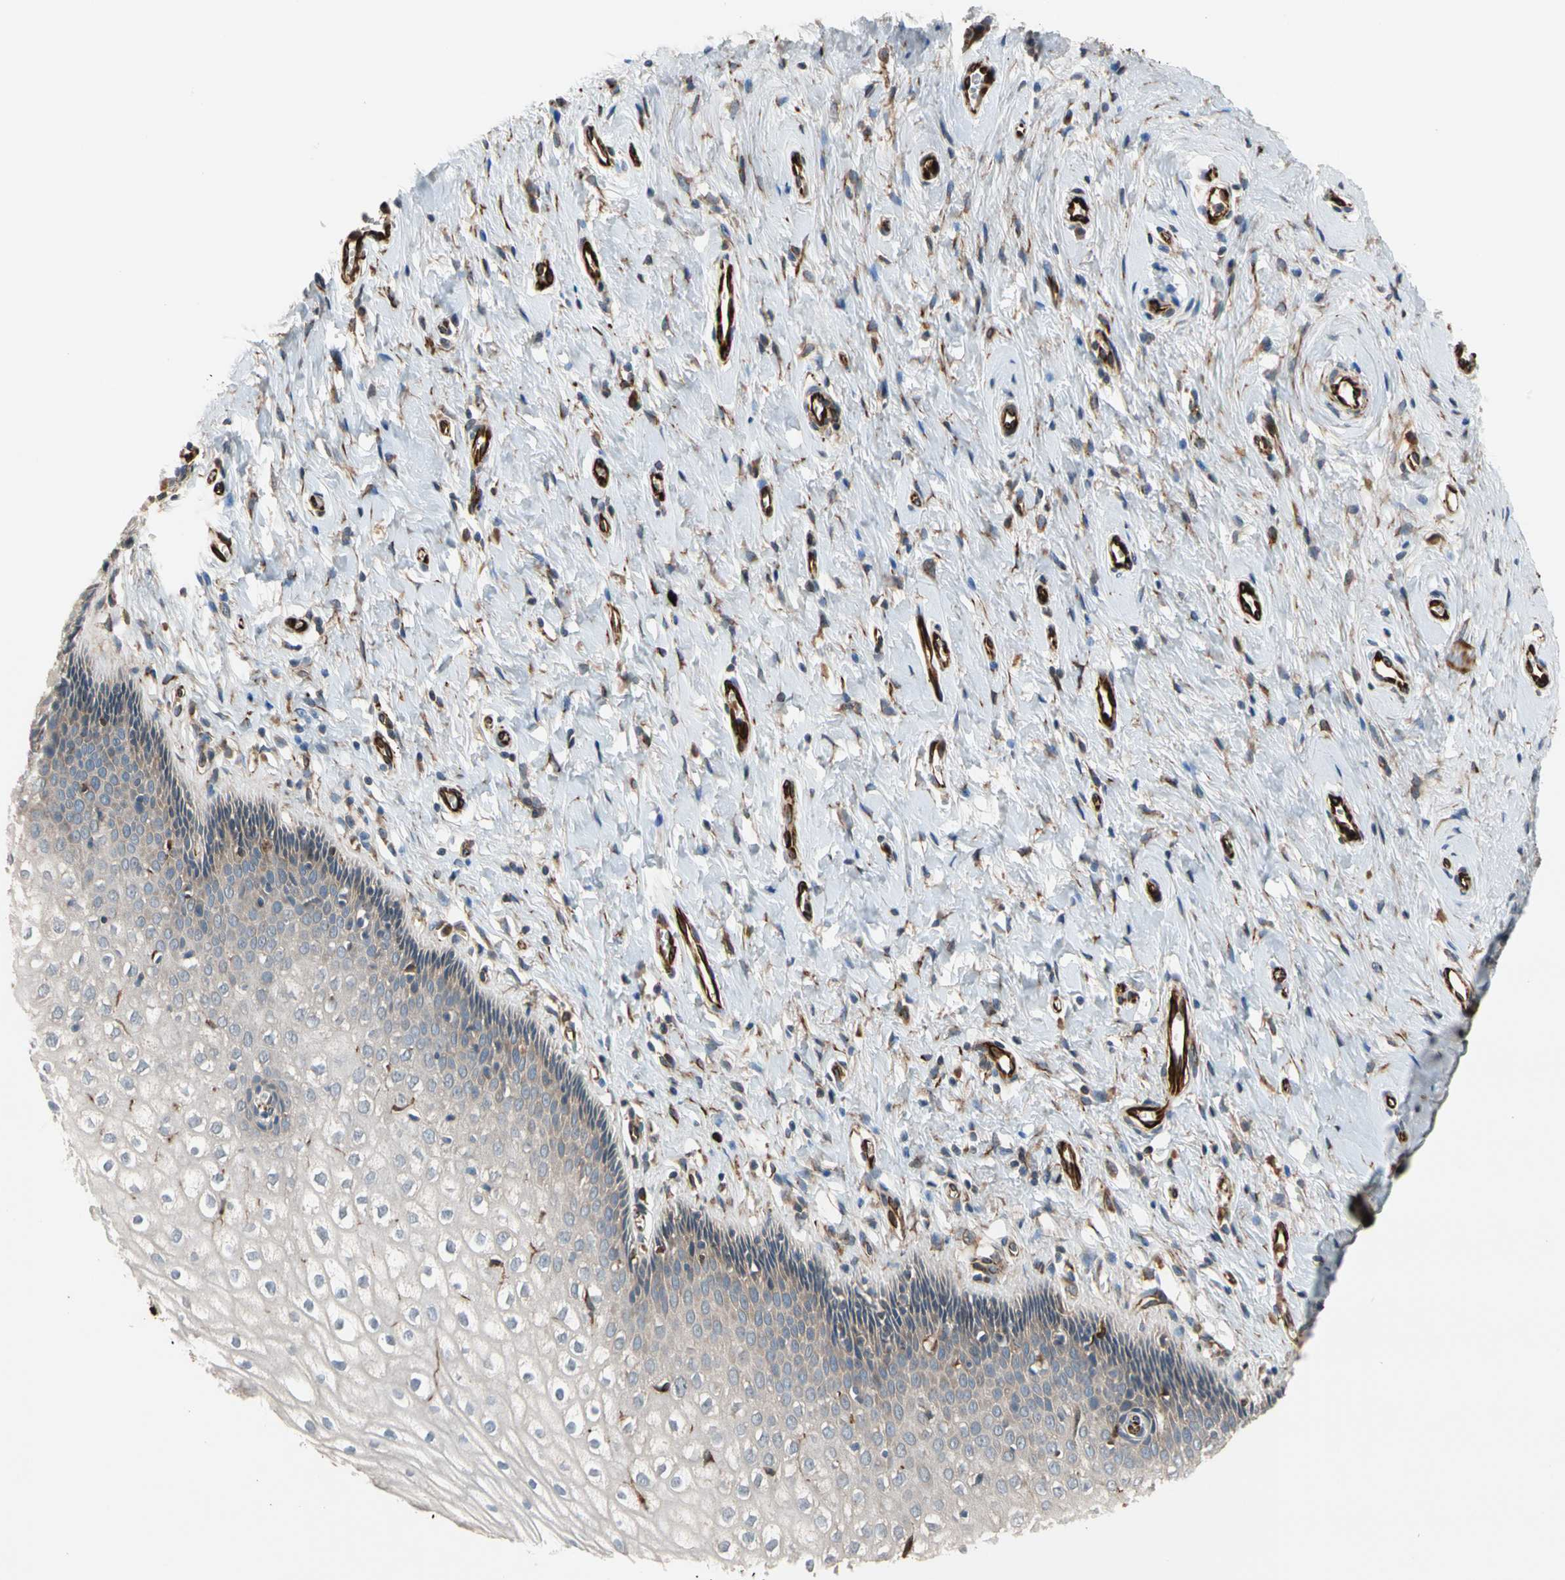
{"staining": {"intensity": "weak", "quantity": "25%-75%", "location": "cytoplasmic/membranous"}, "tissue": "vagina", "cell_type": "Squamous epithelial cells", "image_type": "normal", "snomed": [{"axis": "morphology", "description": "Normal tissue, NOS"}, {"axis": "topography", "description": "Soft tissue"}, {"axis": "topography", "description": "Vagina"}], "caption": "Weak cytoplasmic/membranous positivity for a protein is seen in about 25%-75% of squamous epithelial cells of benign vagina using IHC.", "gene": "FGD6", "patient": {"sex": "female", "age": 61}}